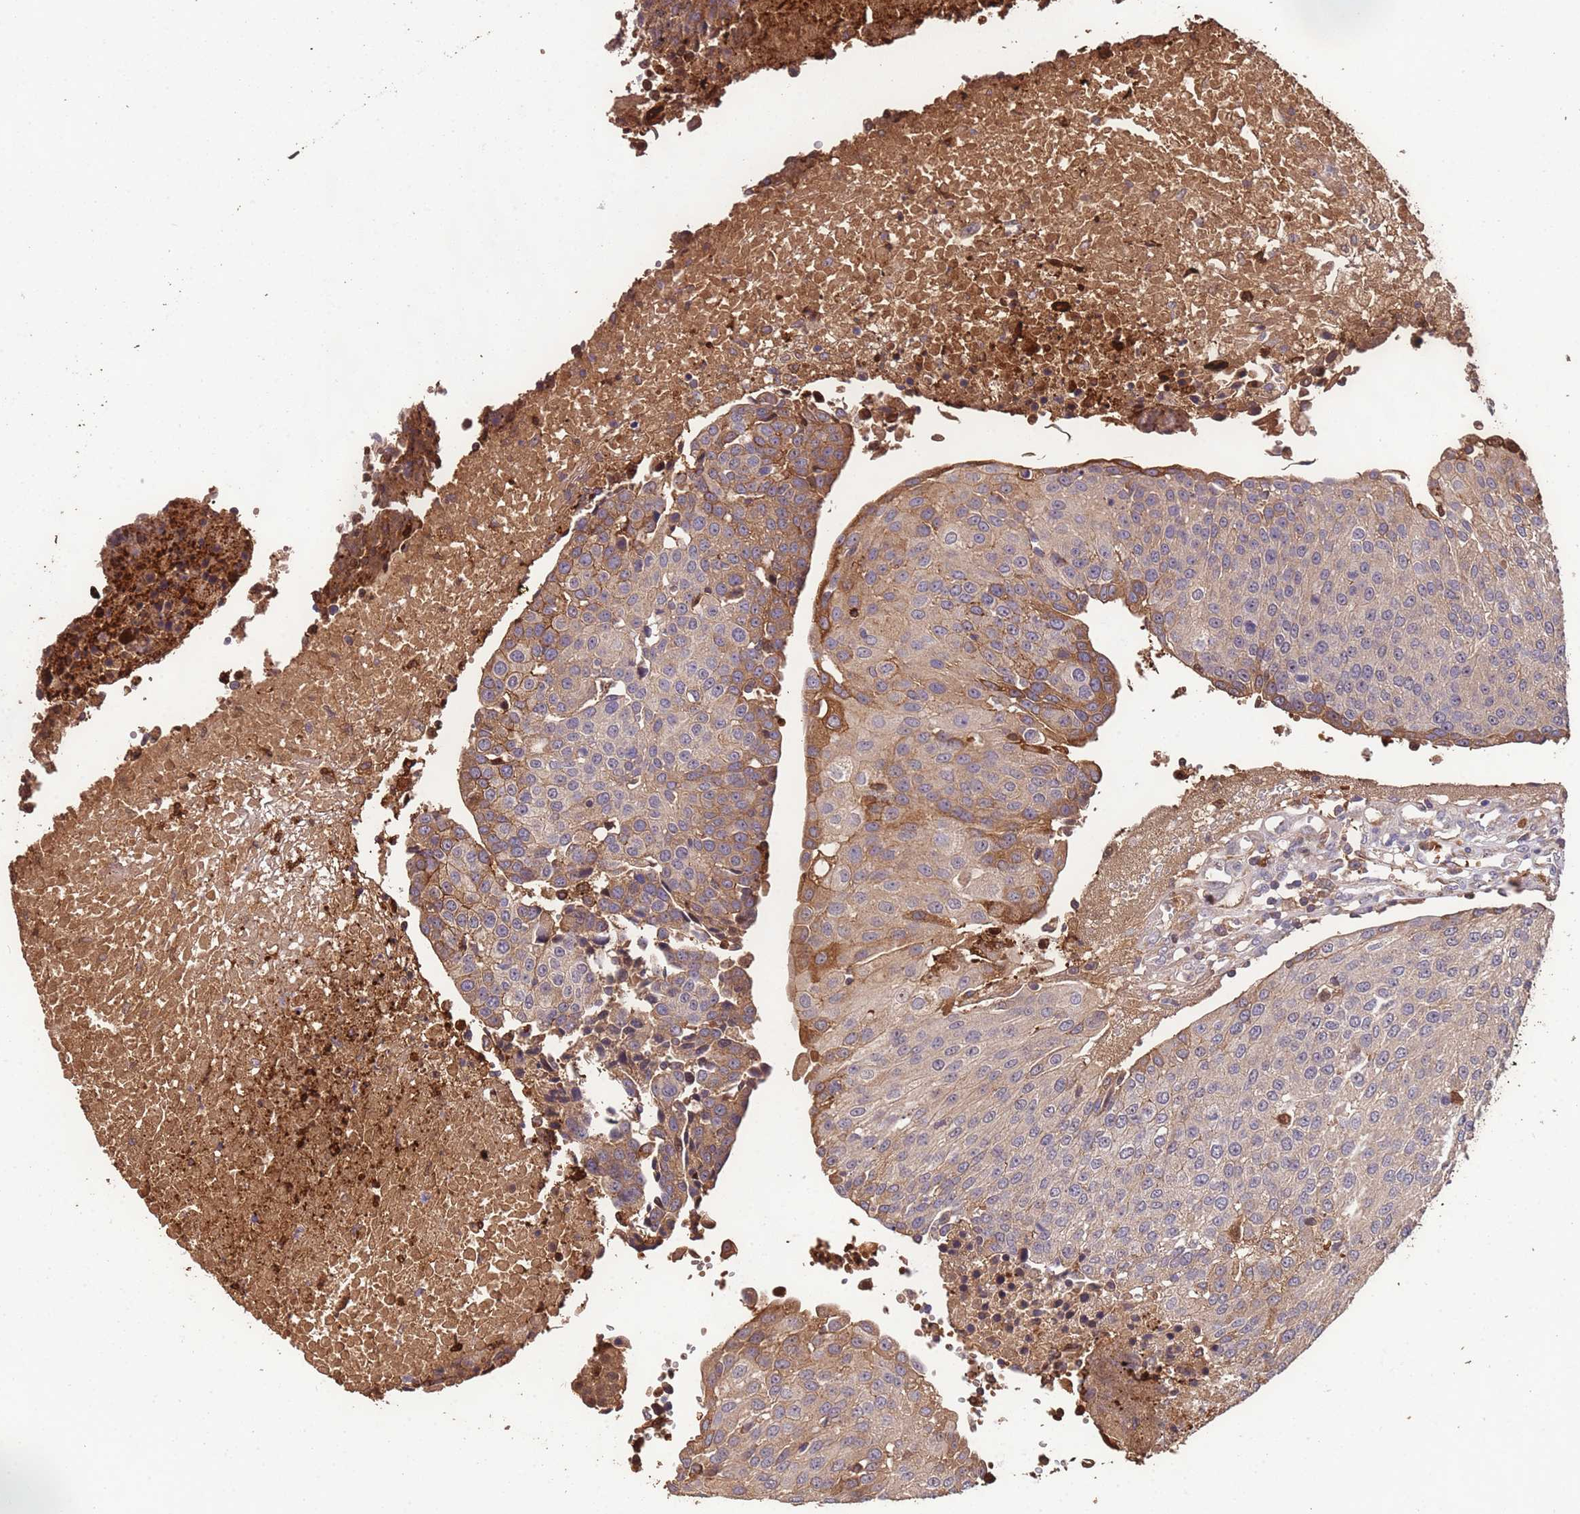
{"staining": {"intensity": "moderate", "quantity": "25%-75%", "location": "cytoplasmic/membranous"}, "tissue": "urothelial cancer", "cell_type": "Tumor cells", "image_type": "cancer", "snomed": [{"axis": "morphology", "description": "Urothelial carcinoma, High grade"}, {"axis": "topography", "description": "Urinary bladder"}], "caption": "A micrograph of human urothelial cancer stained for a protein shows moderate cytoplasmic/membranous brown staining in tumor cells. The protein is stained brown, and the nuclei are stained in blue (DAB (3,3'-diaminobenzidine) IHC with brightfield microscopy, high magnification).", "gene": "CCDC184", "patient": {"sex": "female", "age": 85}}